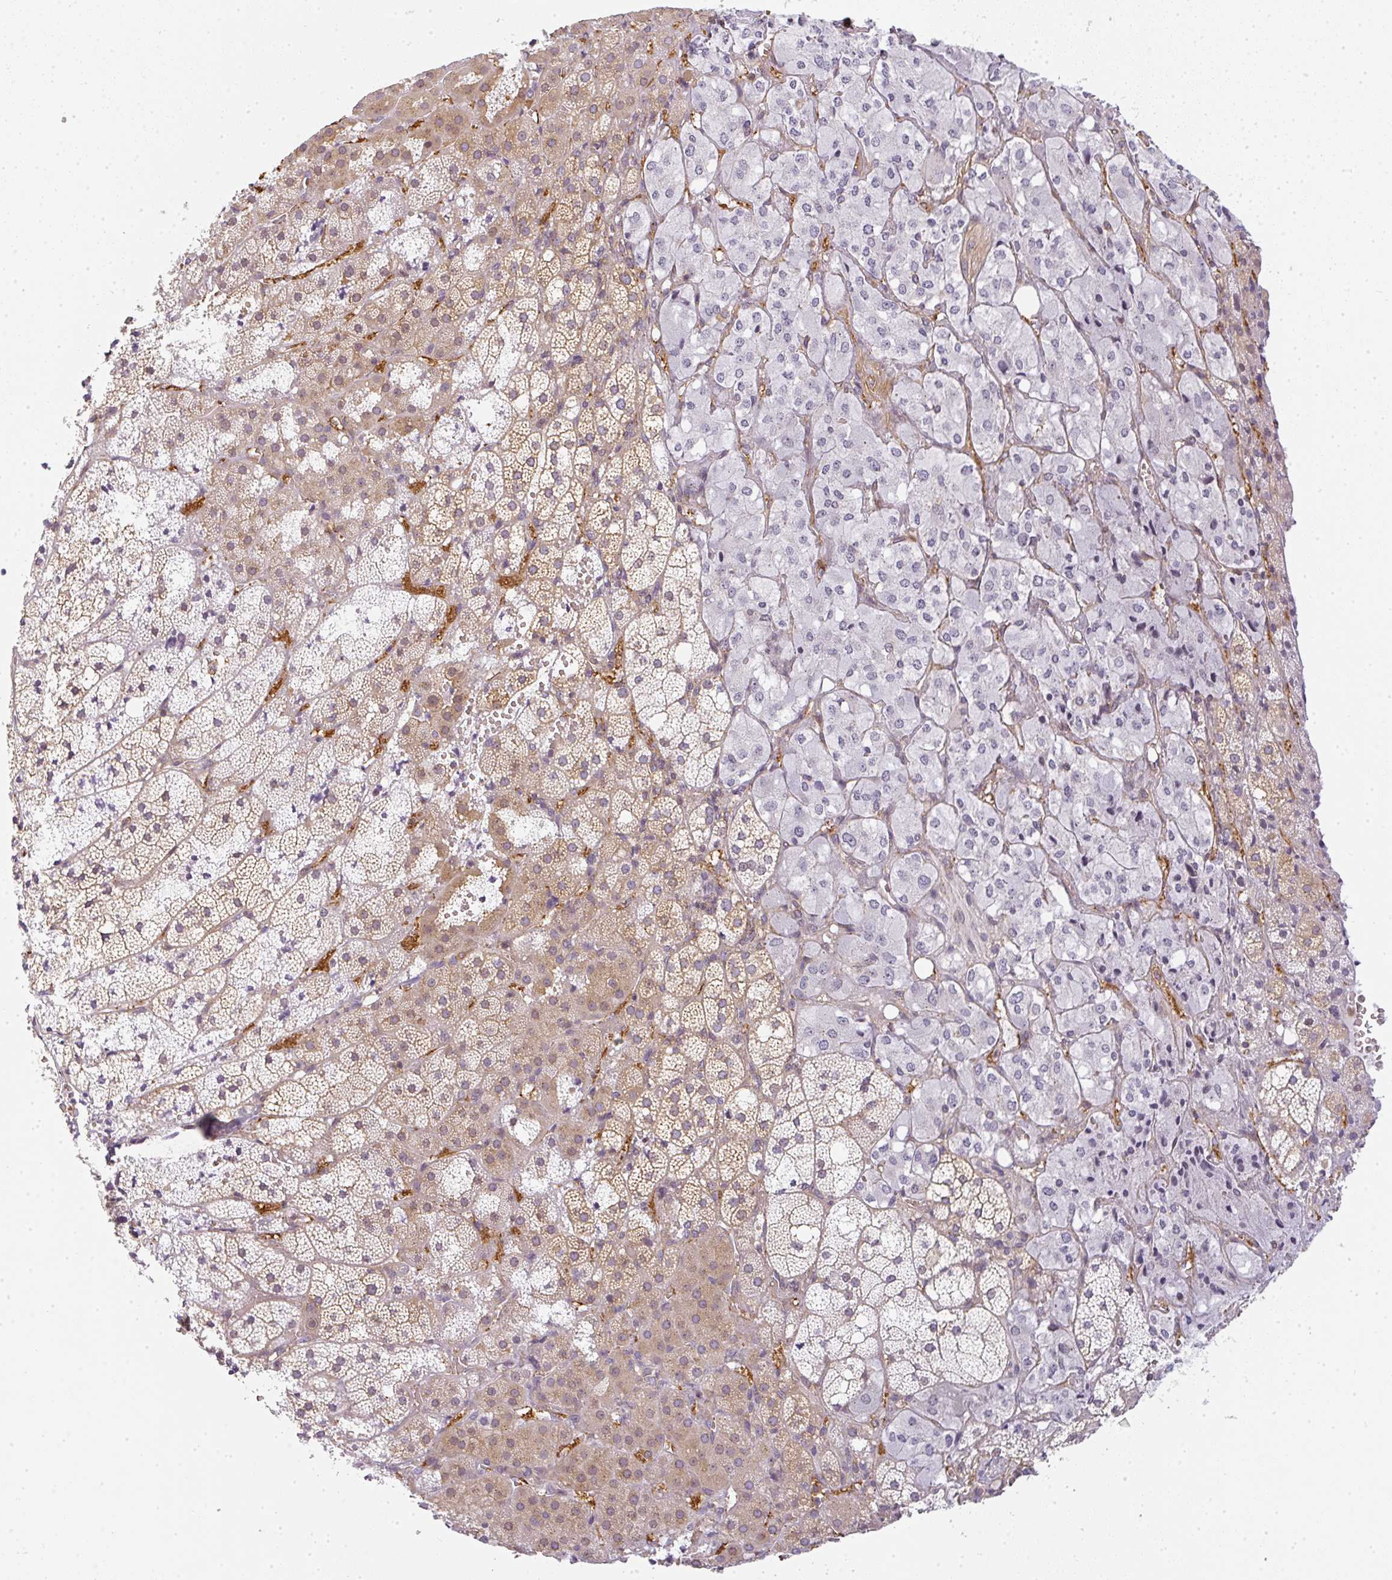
{"staining": {"intensity": "moderate", "quantity": "25%-75%", "location": "cytoplasmic/membranous"}, "tissue": "adrenal gland", "cell_type": "Glandular cells", "image_type": "normal", "snomed": [{"axis": "morphology", "description": "Normal tissue, NOS"}, {"axis": "topography", "description": "Adrenal gland"}], "caption": "Protein staining of normal adrenal gland displays moderate cytoplasmic/membranous staining in approximately 25%-75% of glandular cells.", "gene": "SULF1", "patient": {"sex": "male", "age": 53}}